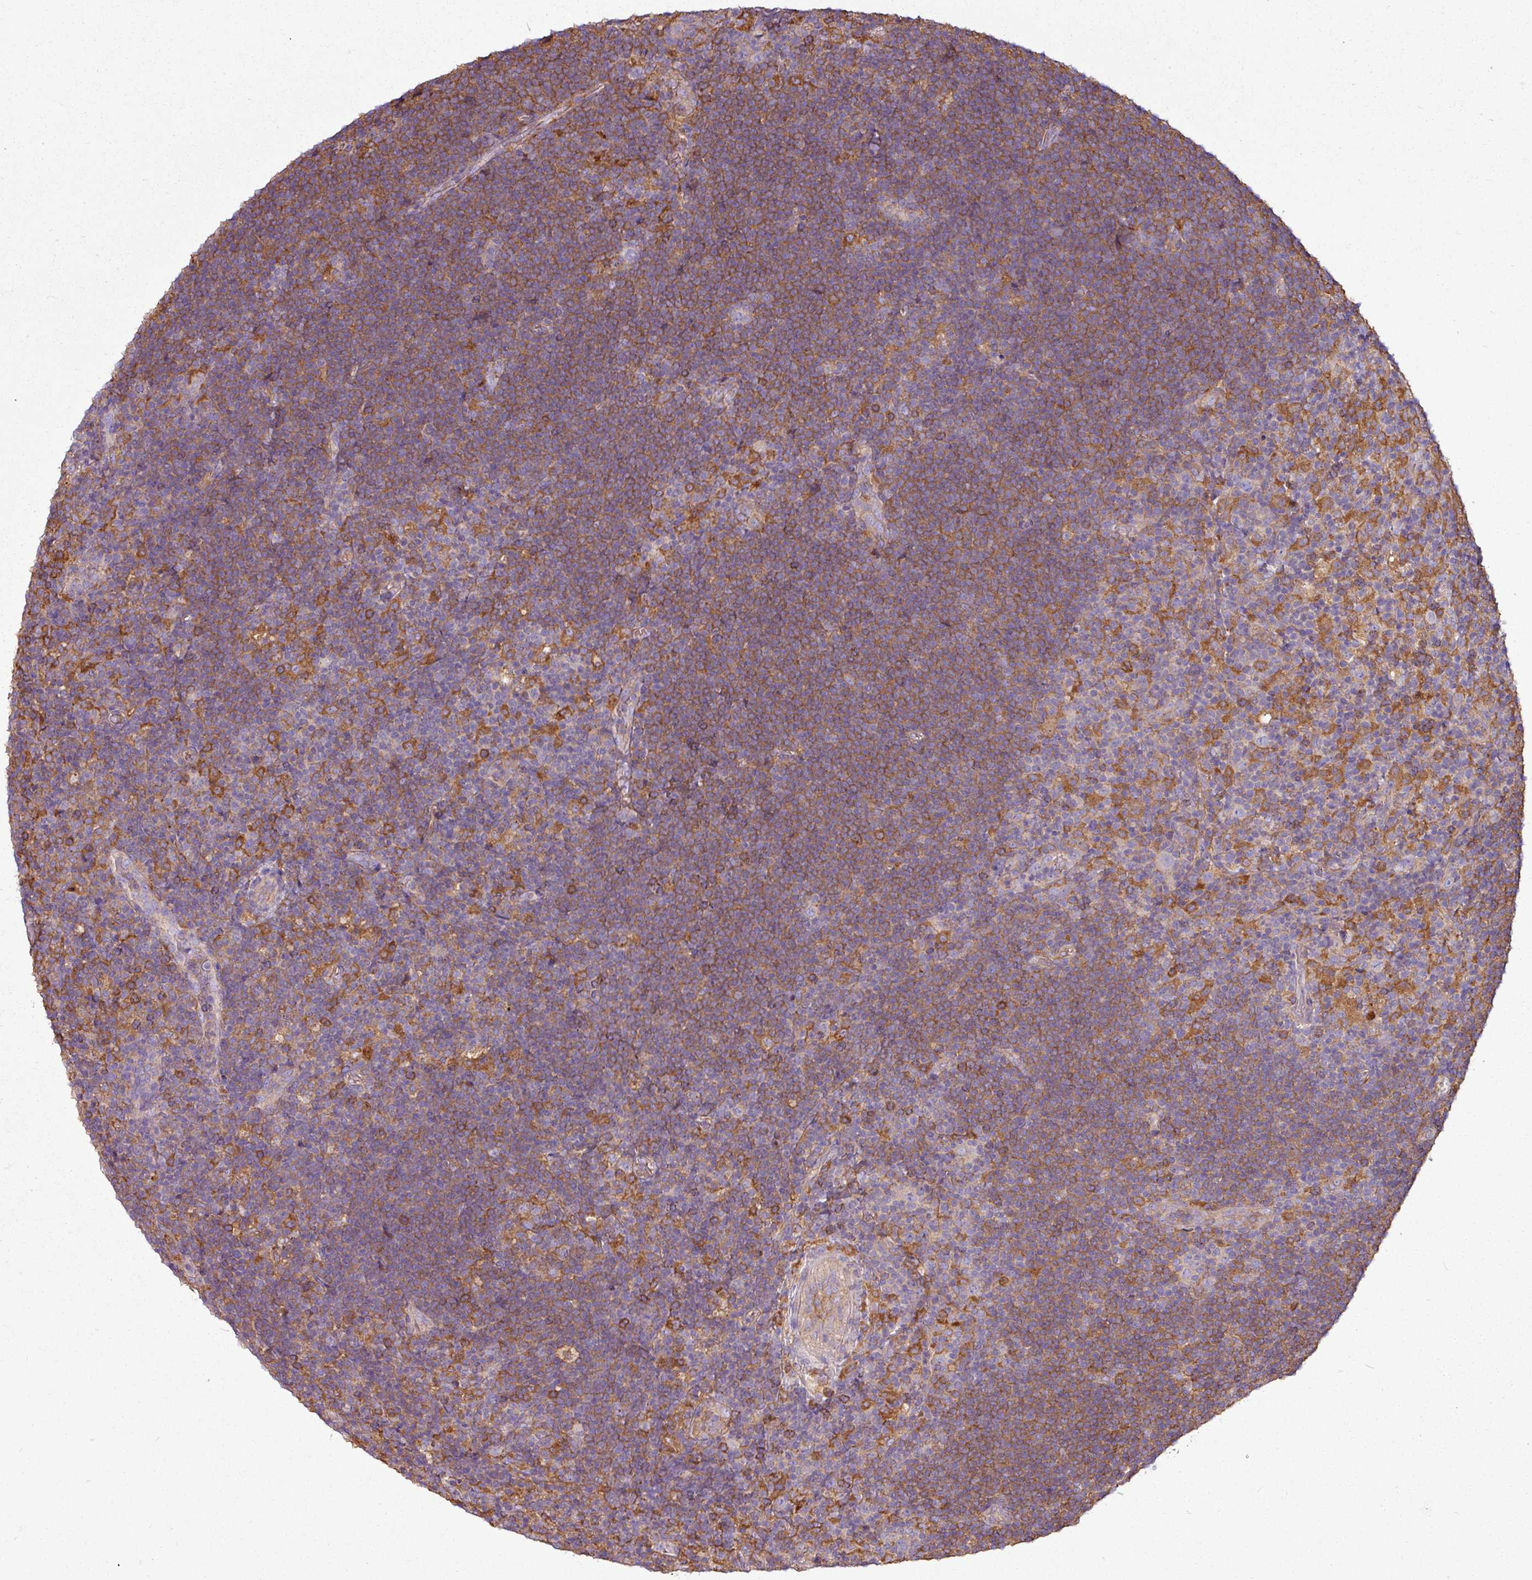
{"staining": {"intensity": "negative", "quantity": "none", "location": "none"}, "tissue": "lymphoma", "cell_type": "Tumor cells", "image_type": "cancer", "snomed": [{"axis": "morphology", "description": "Hodgkin's disease, NOS"}, {"axis": "topography", "description": "Lymph node"}], "caption": "Immunohistochemistry of Hodgkin's disease exhibits no positivity in tumor cells.", "gene": "PACSIN2", "patient": {"sex": "female", "age": 57}}